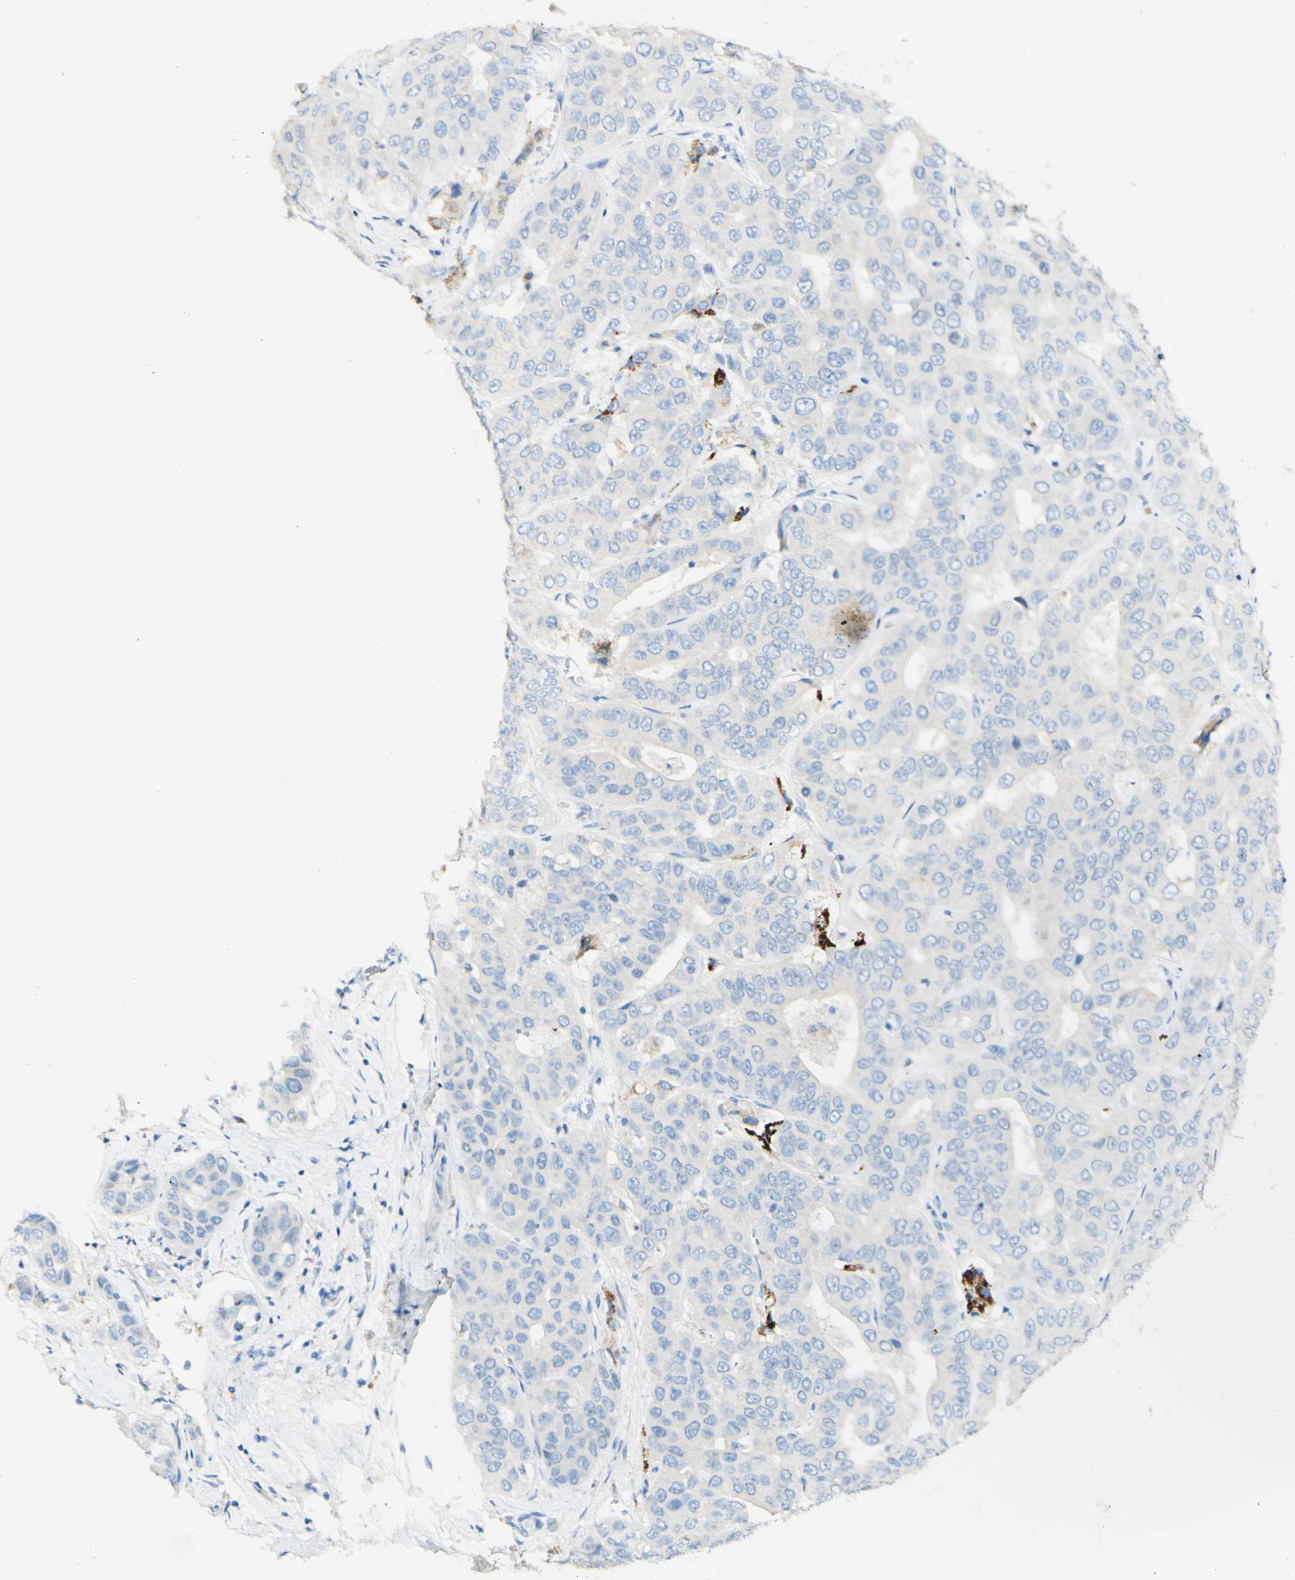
{"staining": {"intensity": "negative", "quantity": "none", "location": "none"}, "tissue": "liver cancer", "cell_type": "Tumor cells", "image_type": "cancer", "snomed": [{"axis": "morphology", "description": "Cholangiocarcinoma"}, {"axis": "topography", "description": "Liver"}], "caption": "Image shows no protein expression in tumor cells of liver cancer (cholangiocarcinoma) tissue.", "gene": "FGF4", "patient": {"sex": "female", "age": 52}}